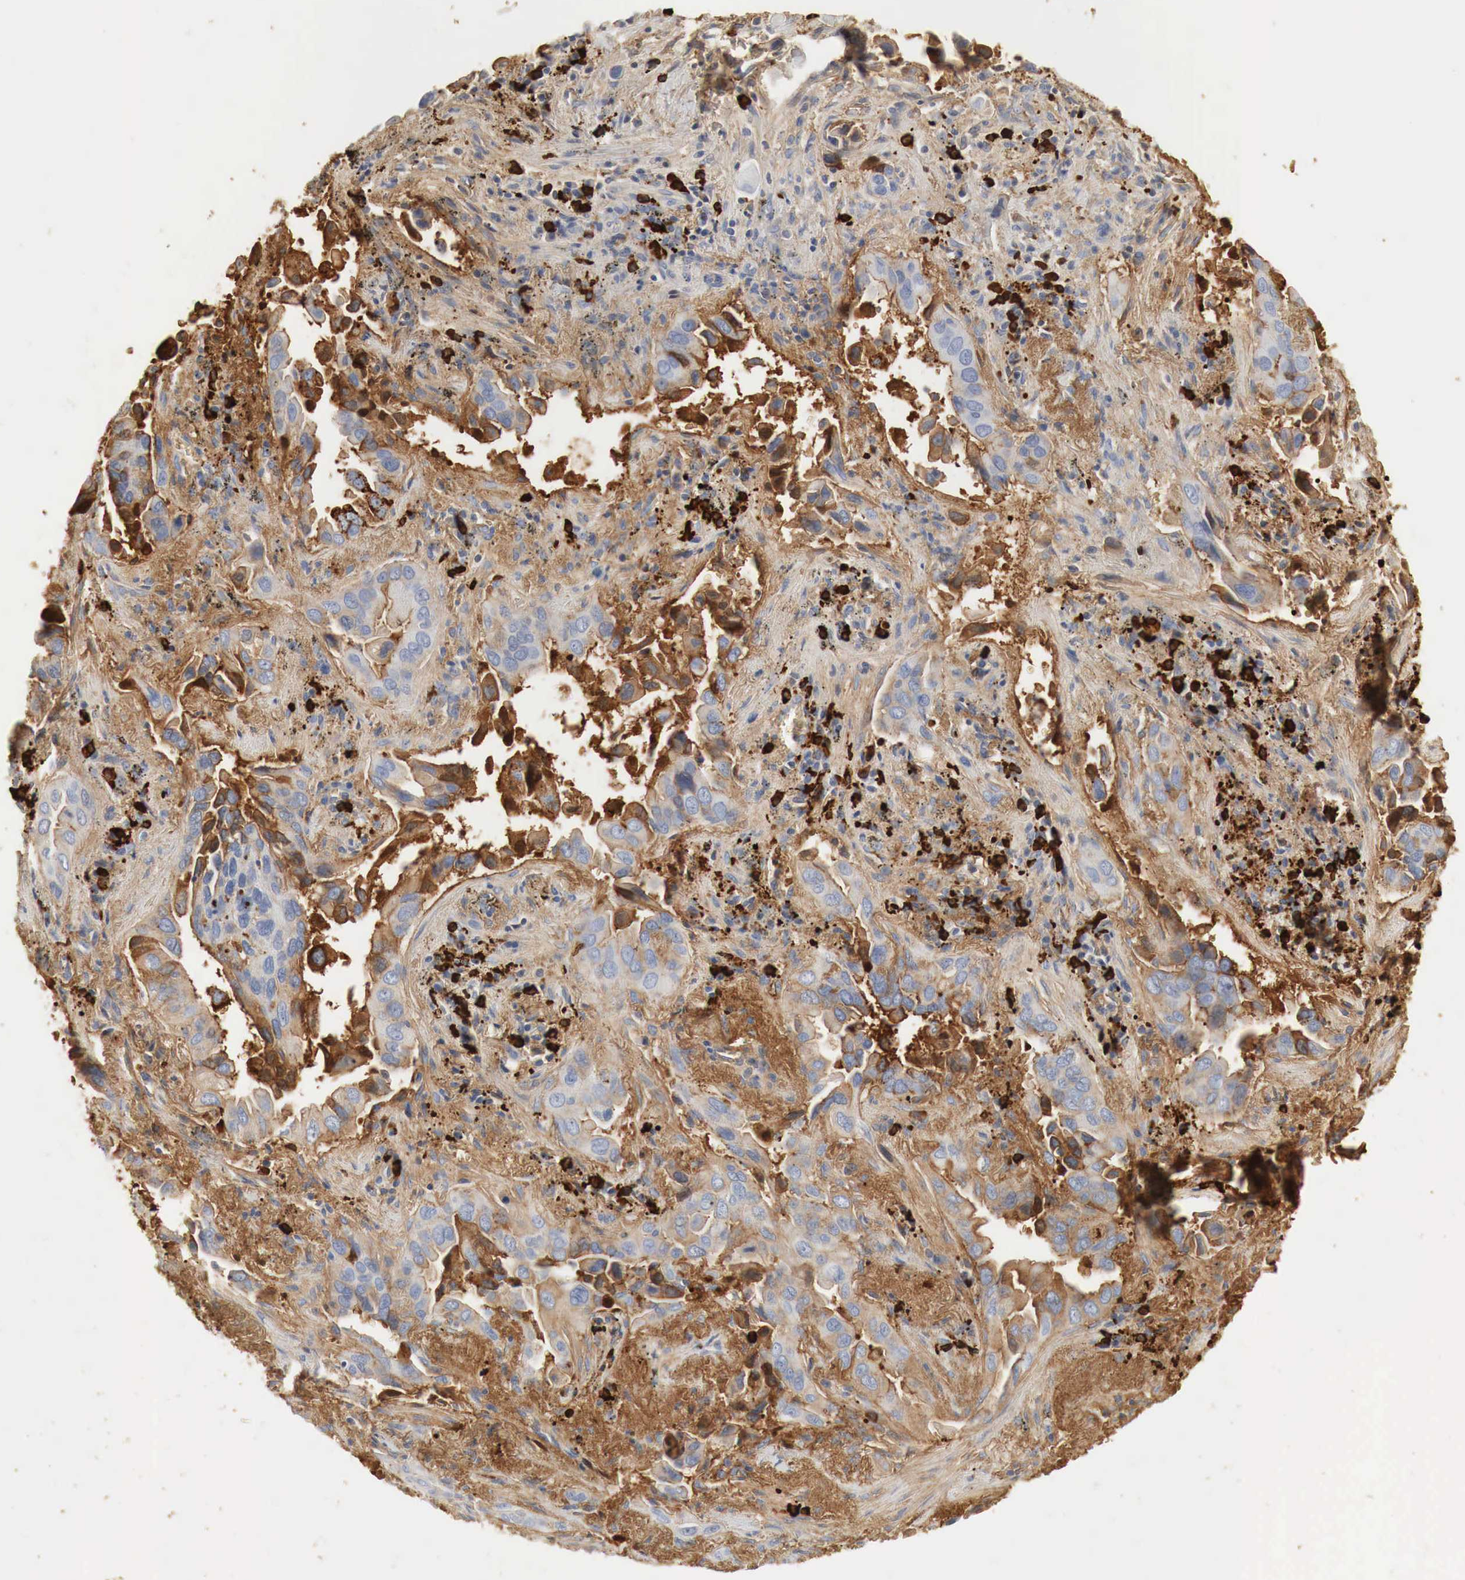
{"staining": {"intensity": "moderate", "quantity": "25%-75%", "location": "cytoplasmic/membranous"}, "tissue": "lung cancer", "cell_type": "Tumor cells", "image_type": "cancer", "snomed": [{"axis": "morphology", "description": "Adenocarcinoma, NOS"}, {"axis": "topography", "description": "Lung"}], "caption": "Immunohistochemistry staining of lung cancer (adenocarcinoma), which reveals medium levels of moderate cytoplasmic/membranous expression in approximately 25%-75% of tumor cells indicating moderate cytoplasmic/membranous protein positivity. The staining was performed using DAB (brown) for protein detection and nuclei were counterstained in hematoxylin (blue).", "gene": "IGLC3", "patient": {"sex": "male", "age": 68}}